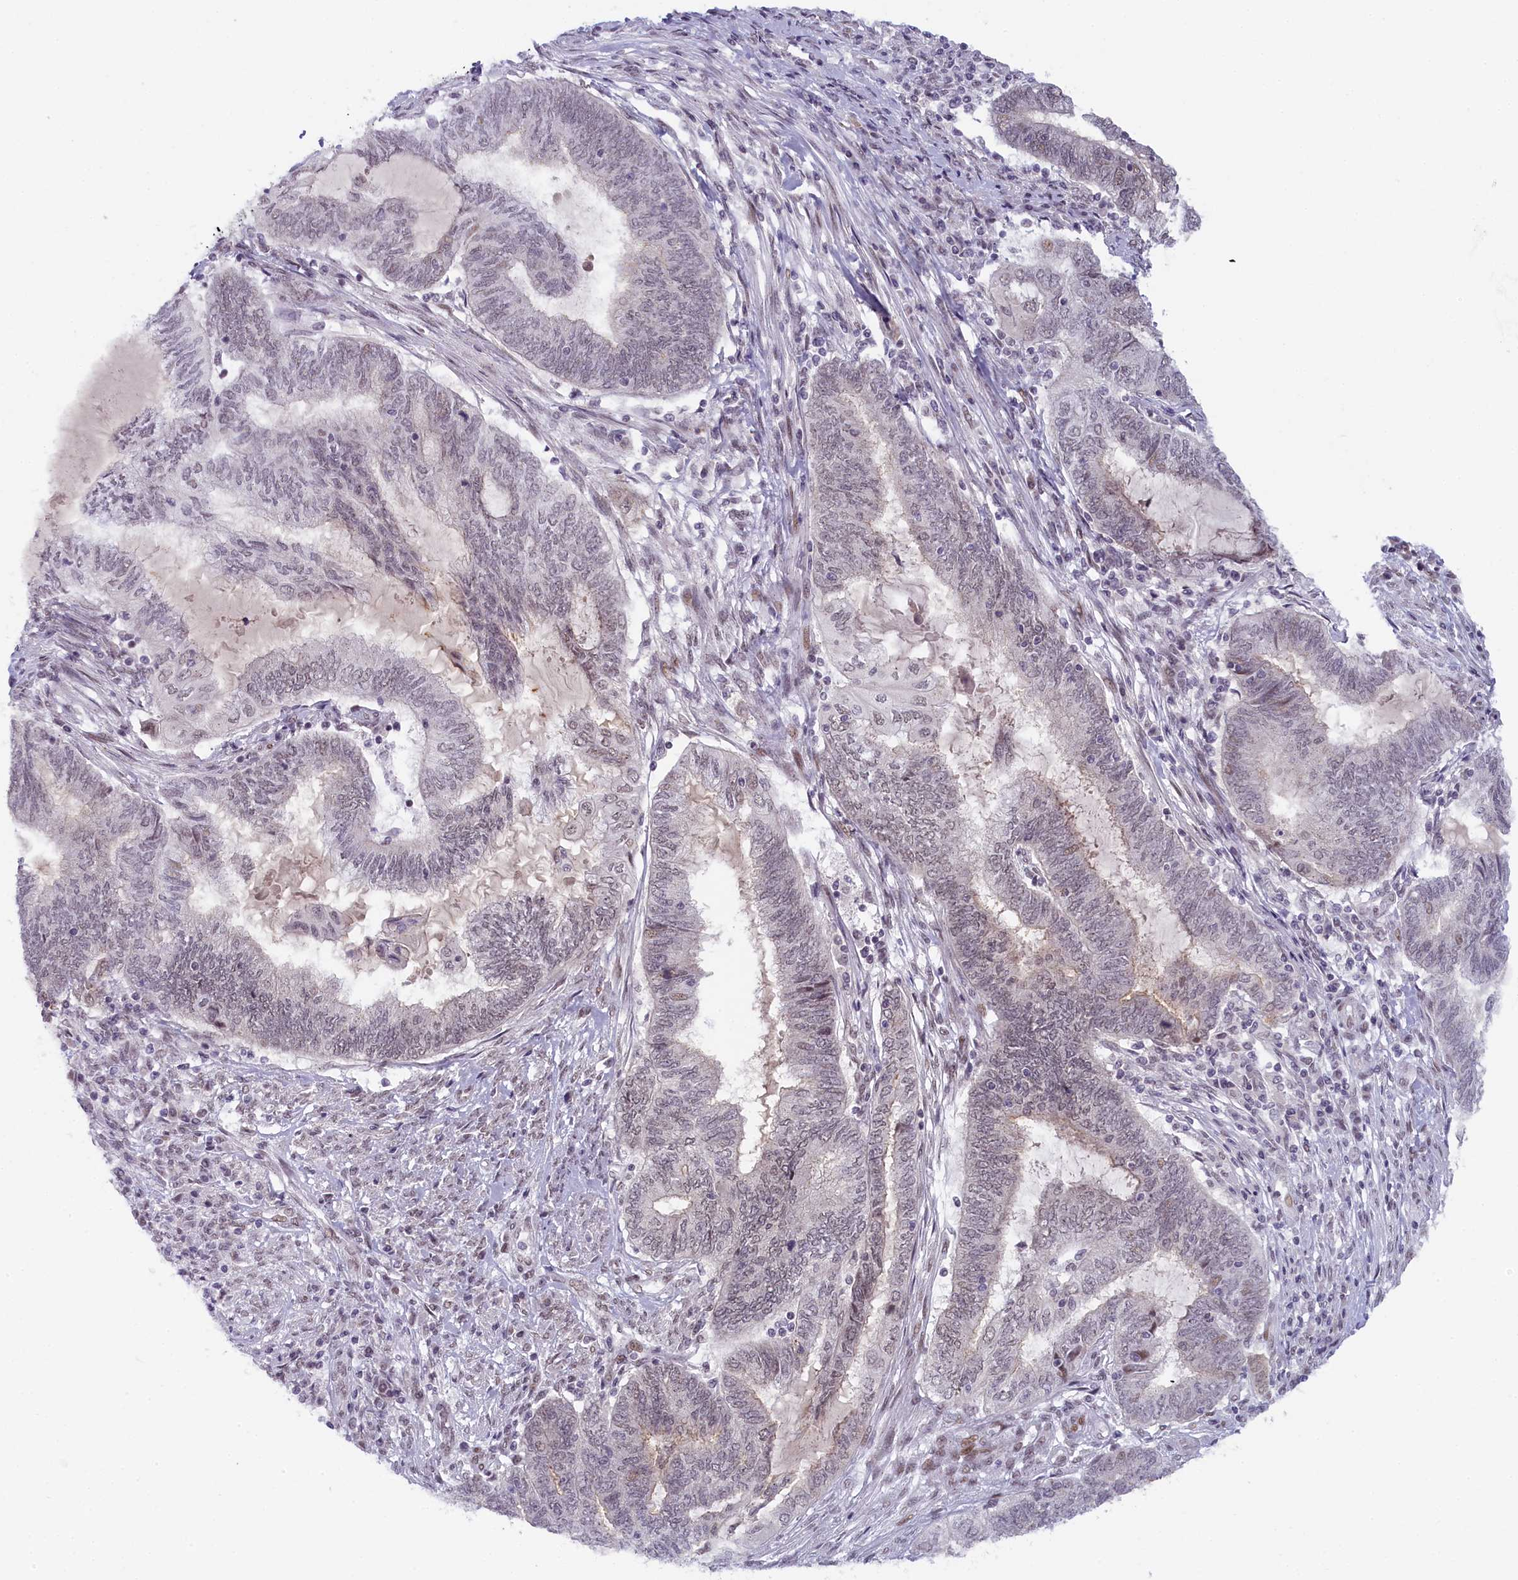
{"staining": {"intensity": "weak", "quantity": "<25%", "location": "nuclear"}, "tissue": "endometrial cancer", "cell_type": "Tumor cells", "image_type": "cancer", "snomed": [{"axis": "morphology", "description": "Adenocarcinoma, NOS"}, {"axis": "topography", "description": "Uterus"}, {"axis": "topography", "description": "Endometrium"}], "caption": "Tumor cells are negative for brown protein staining in endometrial cancer. (DAB (3,3'-diaminobenzidine) immunohistochemistry (IHC) with hematoxylin counter stain).", "gene": "SEC31B", "patient": {"sex": "female", "age": 70}}